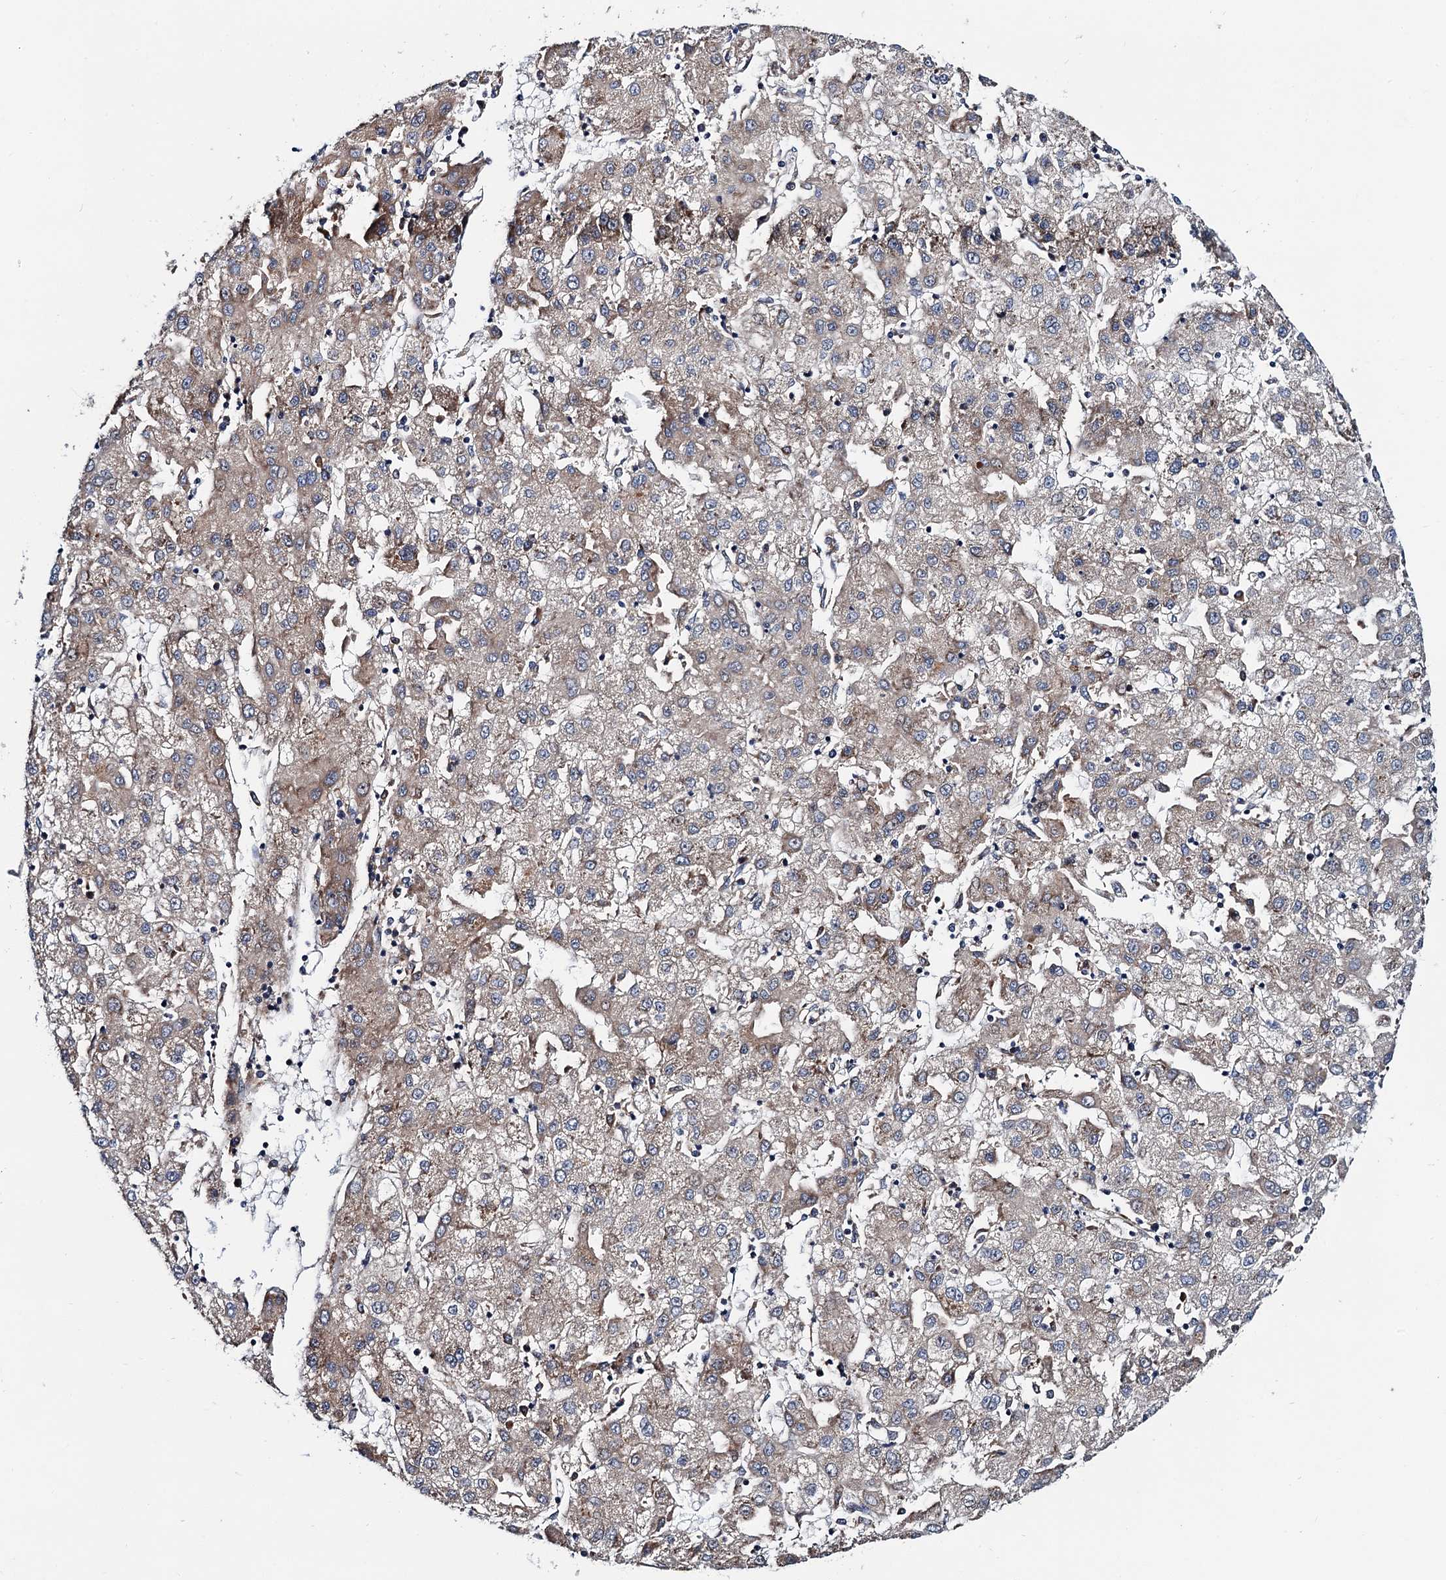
{"staining": {"intensity": "weak", "quantity": "<25%", "location": "cytoplasmic/membranous"}, "tissue": "liver cancer", "cell_type": "Tumor cells", "image_type": "cancer", "snomed": [{"axis": "morphology", "description": "Carcinoma, Hepatocellular, NOS"}, {"axis": "topography", "description": "Liver"}], "caption": "Immunohistochemistry micrograph of liver cancer stained for a protein (brown), which shows no staining in tumor cells. (Stains: DAB IHC with hematoxylin counter stain, Microscopy: brightfield microscopy at high magnification).", "gene": "TRMT112", "patient": {"sex": "male", "age": 72}}